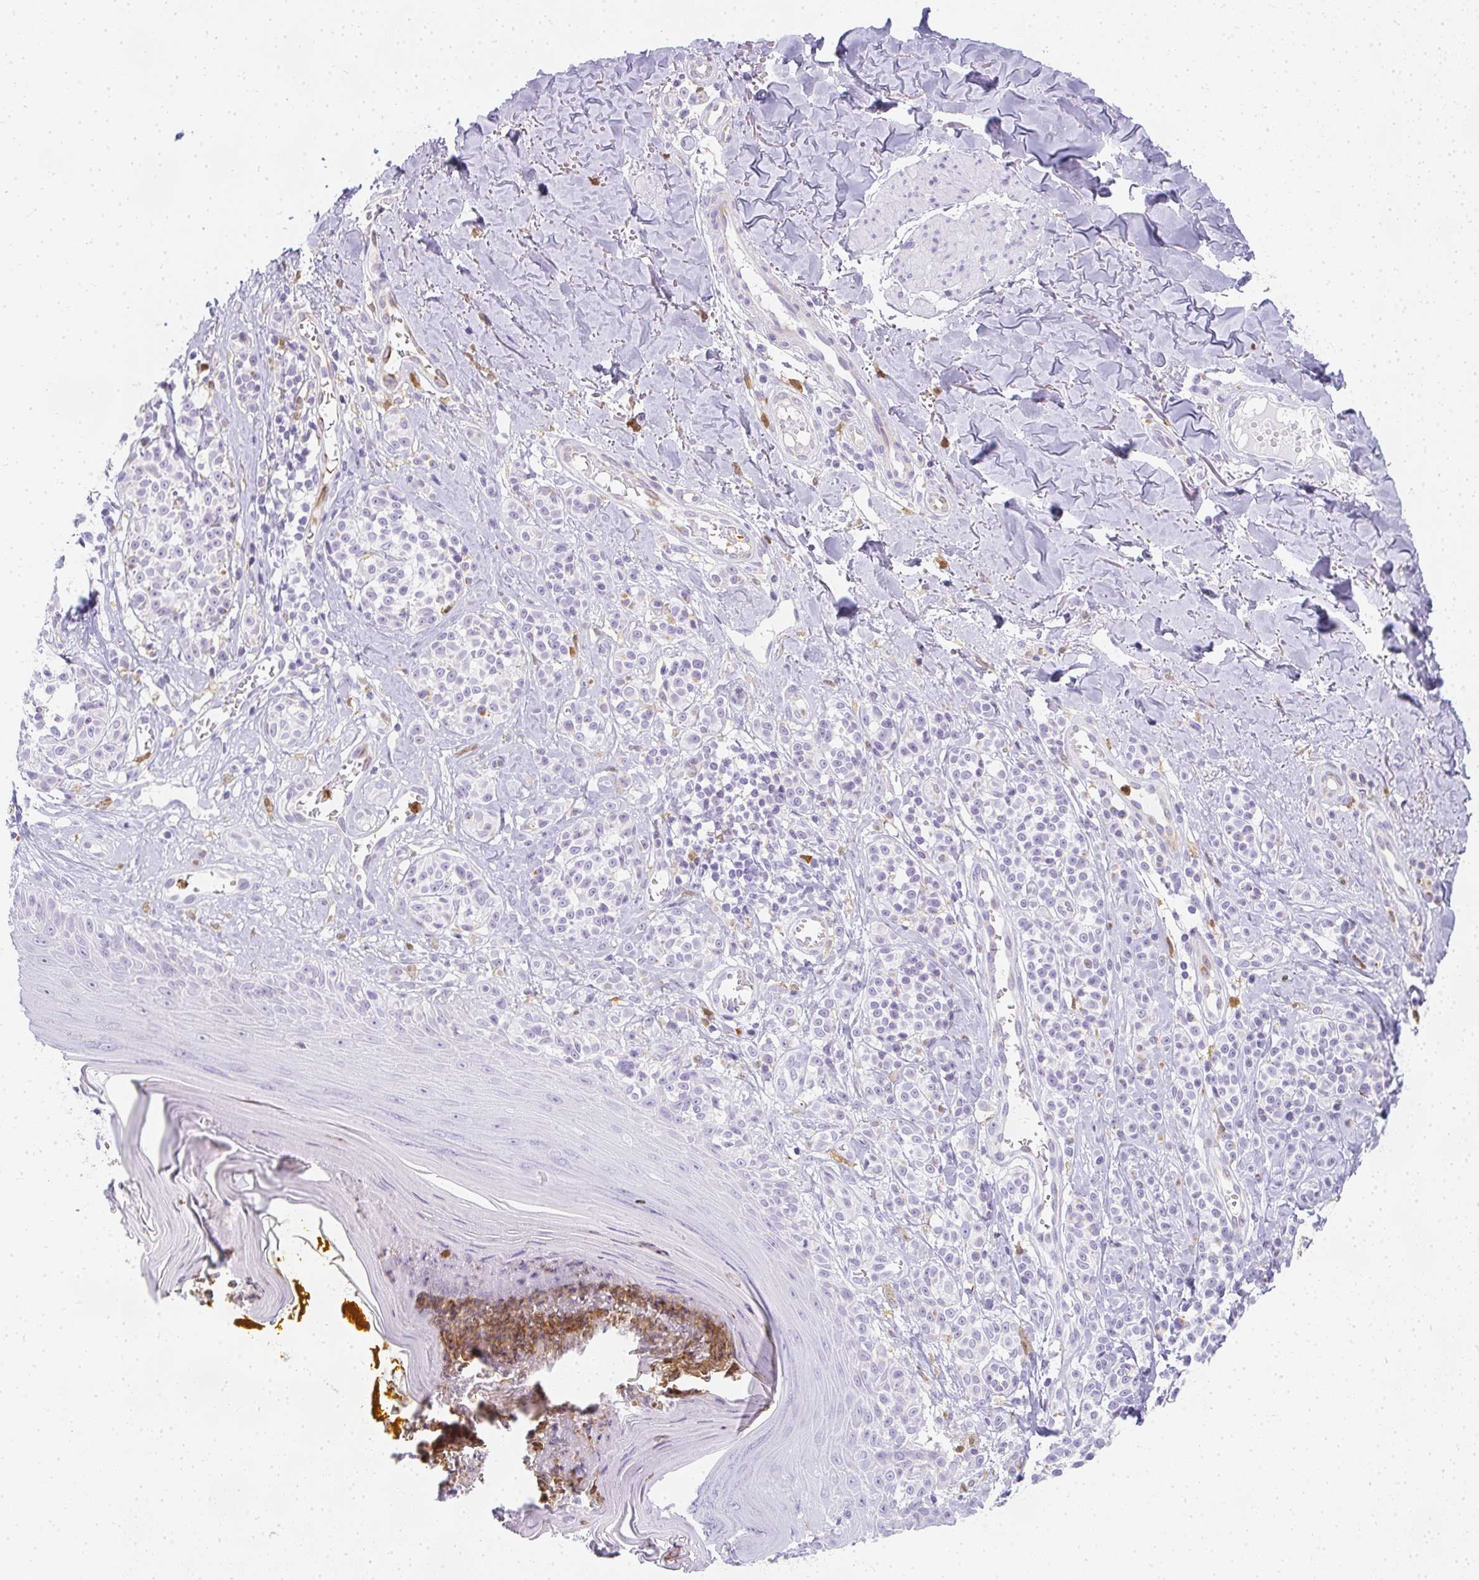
{"staining": {"intensity": "negative", "quantity": "none", "location": "none"}, "tissue": "melanoma", "cell_type": "Tumor cells", "image_type": "cancer", "snomed": [{"axis": "morphology", "description": "Malignant melanoma, NOS"}, {"axis": "topography", "description": "Skin"}], "caption": "Tumor cells are negative for brown protein staining in melanoma. (Brightfield microscopy of DAB IHC at high magnification).", "gene": "HK3", "patient": {"sex": "male", "age": 74}}